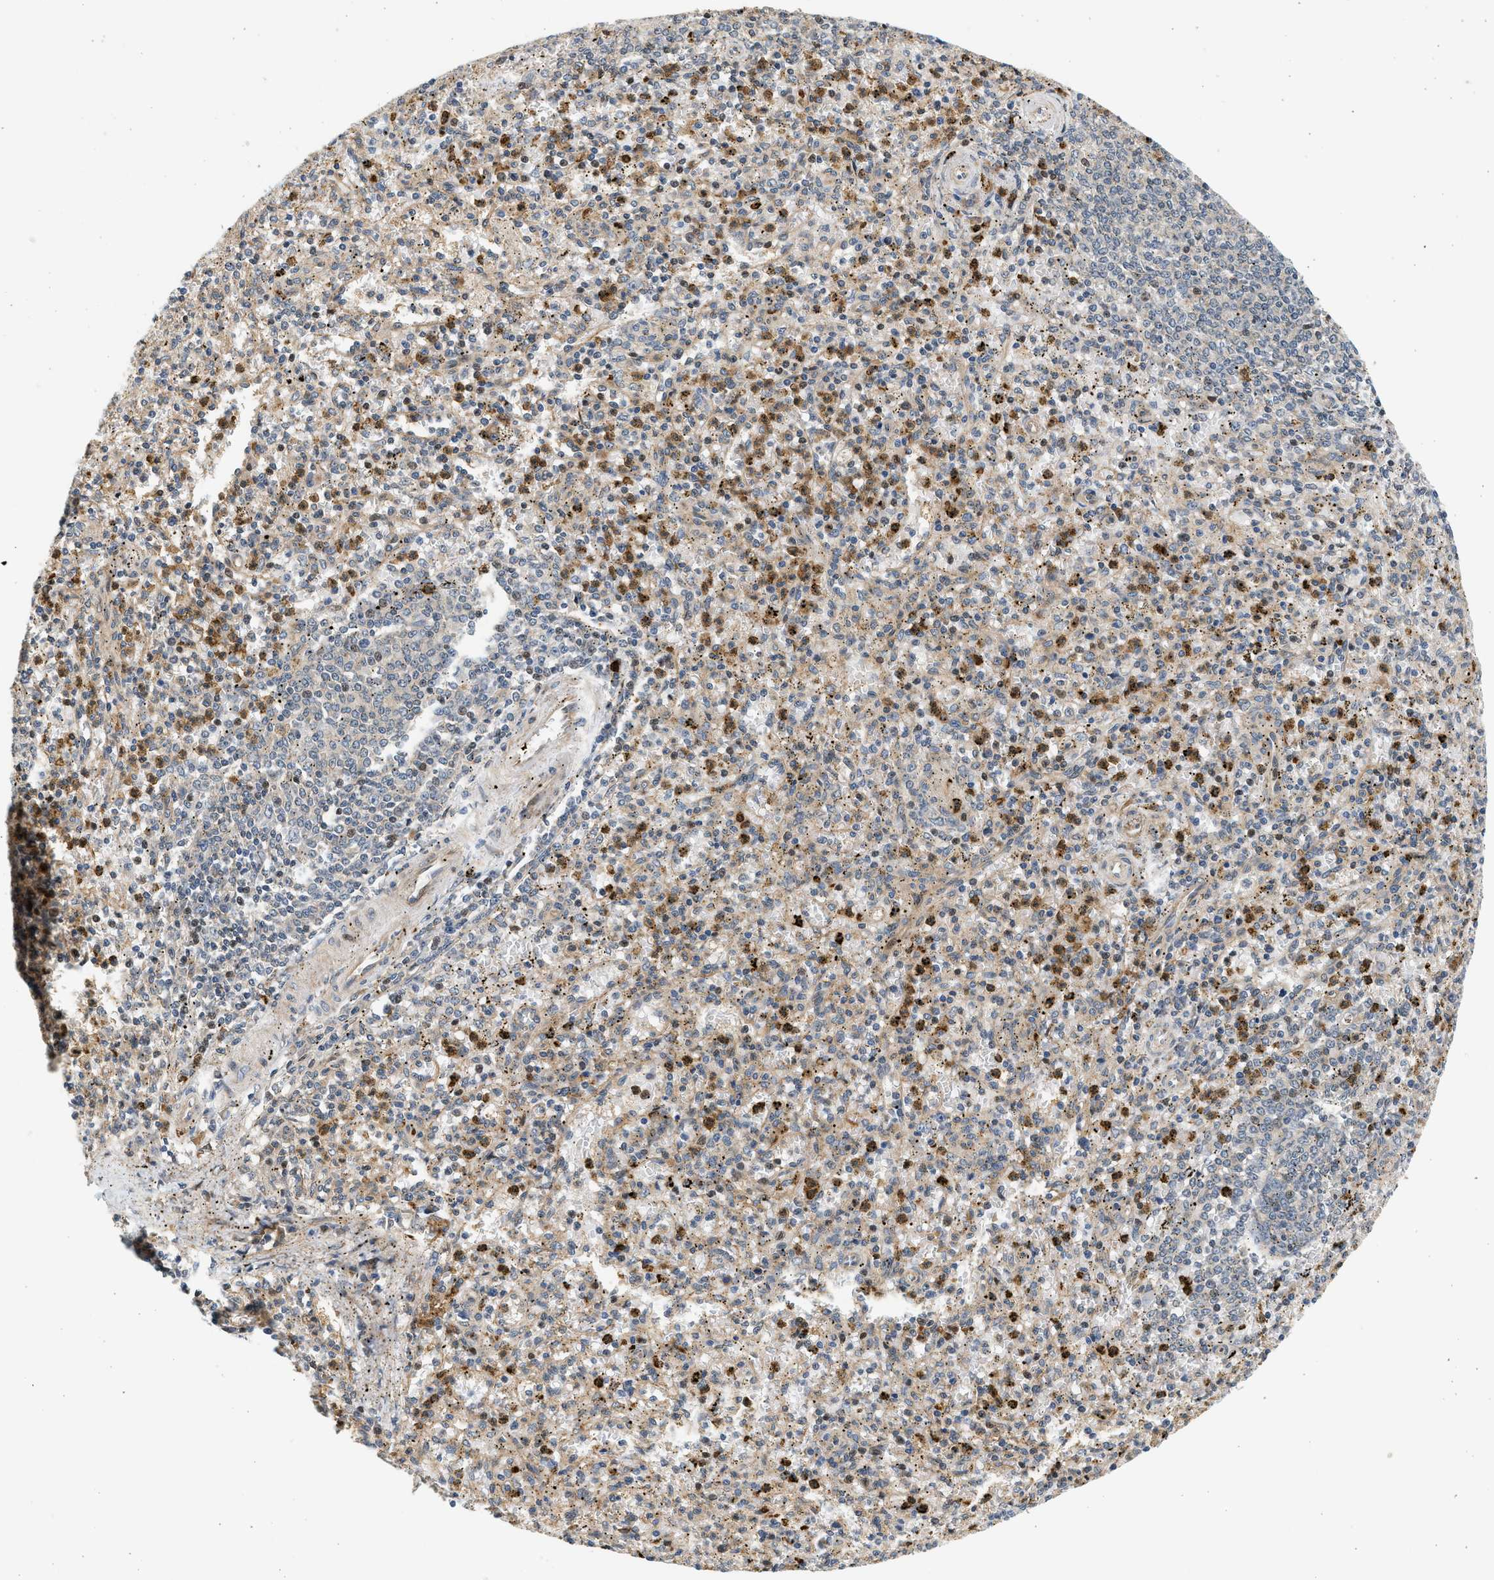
{"staining": {"intensity": "moderate", "quantity": "25%-75%", "location": "cytoplasmic/membranous"}, "tissue": "spleen", "cell_type": "Cells in red pulp", "image_type": "normal", "snomed": [{"axis": "morphology", "description": "Normal tissue, NOS"}, {"axis": "topography", "description": "Spleen"}], "caption": "Immunohistochemistry photomicrograph of benign spleen: spleen stained using IHC reveals medium levels of moderate protein expression localized specifically in the cytoplasmic/membranous of cells in red pulp, appearing as a cytoplasmic/membranous brown color.", "gene": "NRSN2", "patient": {"sex": "male", "age": 72}}